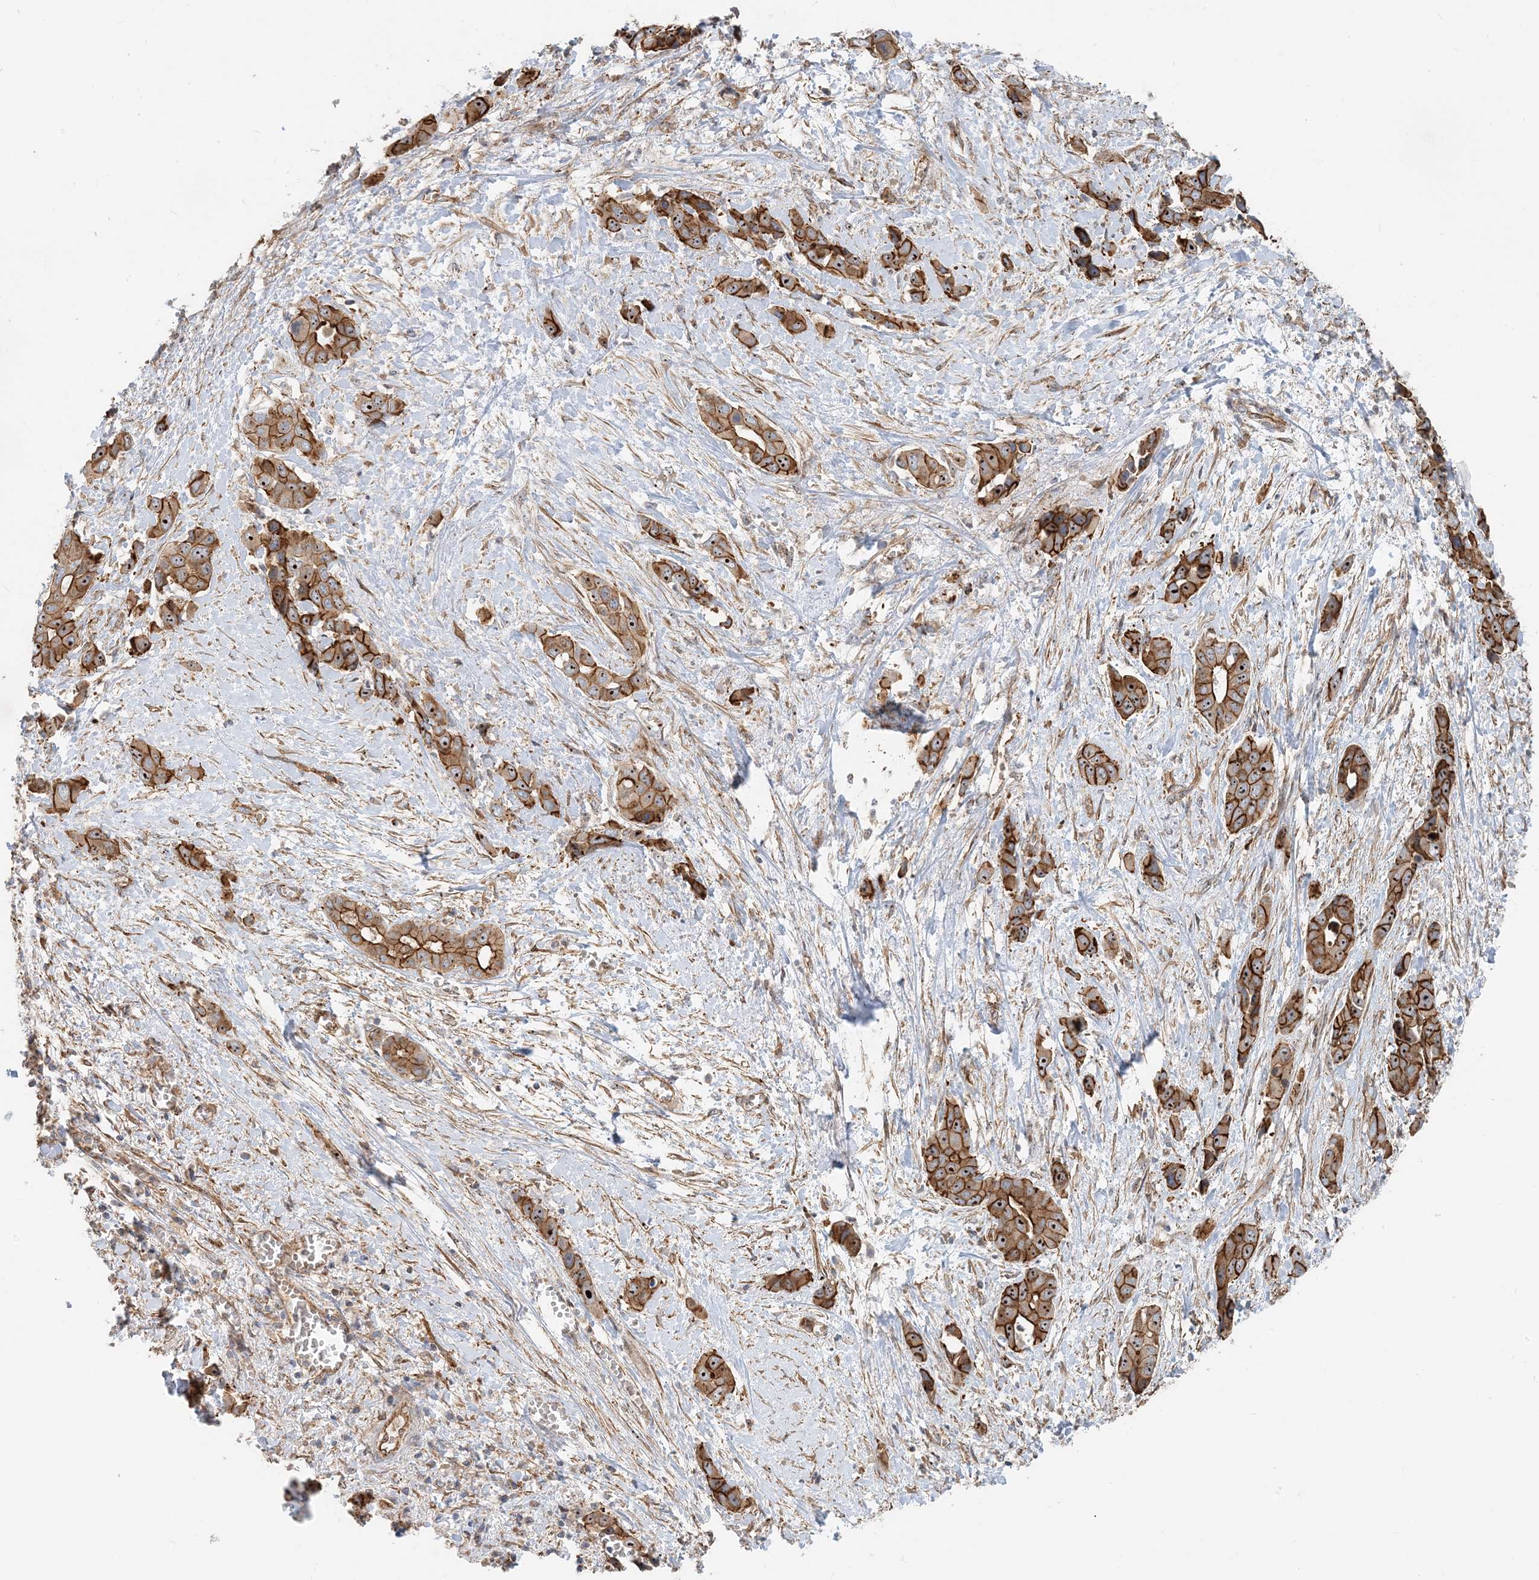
{"staining": {"intensity": "strong", "quantity": ">75%", "location": "cytoplasmic/membranous,nuclear"}, "tissue": "liver cancer", "cell_type": "Tumor cells", "image_type": "cancer", "snomed": [{"axis": "morphology", "description": "Cholangiocarcinoma"}, {"axis": "topography", "description": "Liver"}], "caption": "Liver cancer (cholangiocarcinoma) stained with a protein marker shows strong staining in tumor cells.", "gene": "MYL5", "patient": {"sex": "female", "age": 52}}